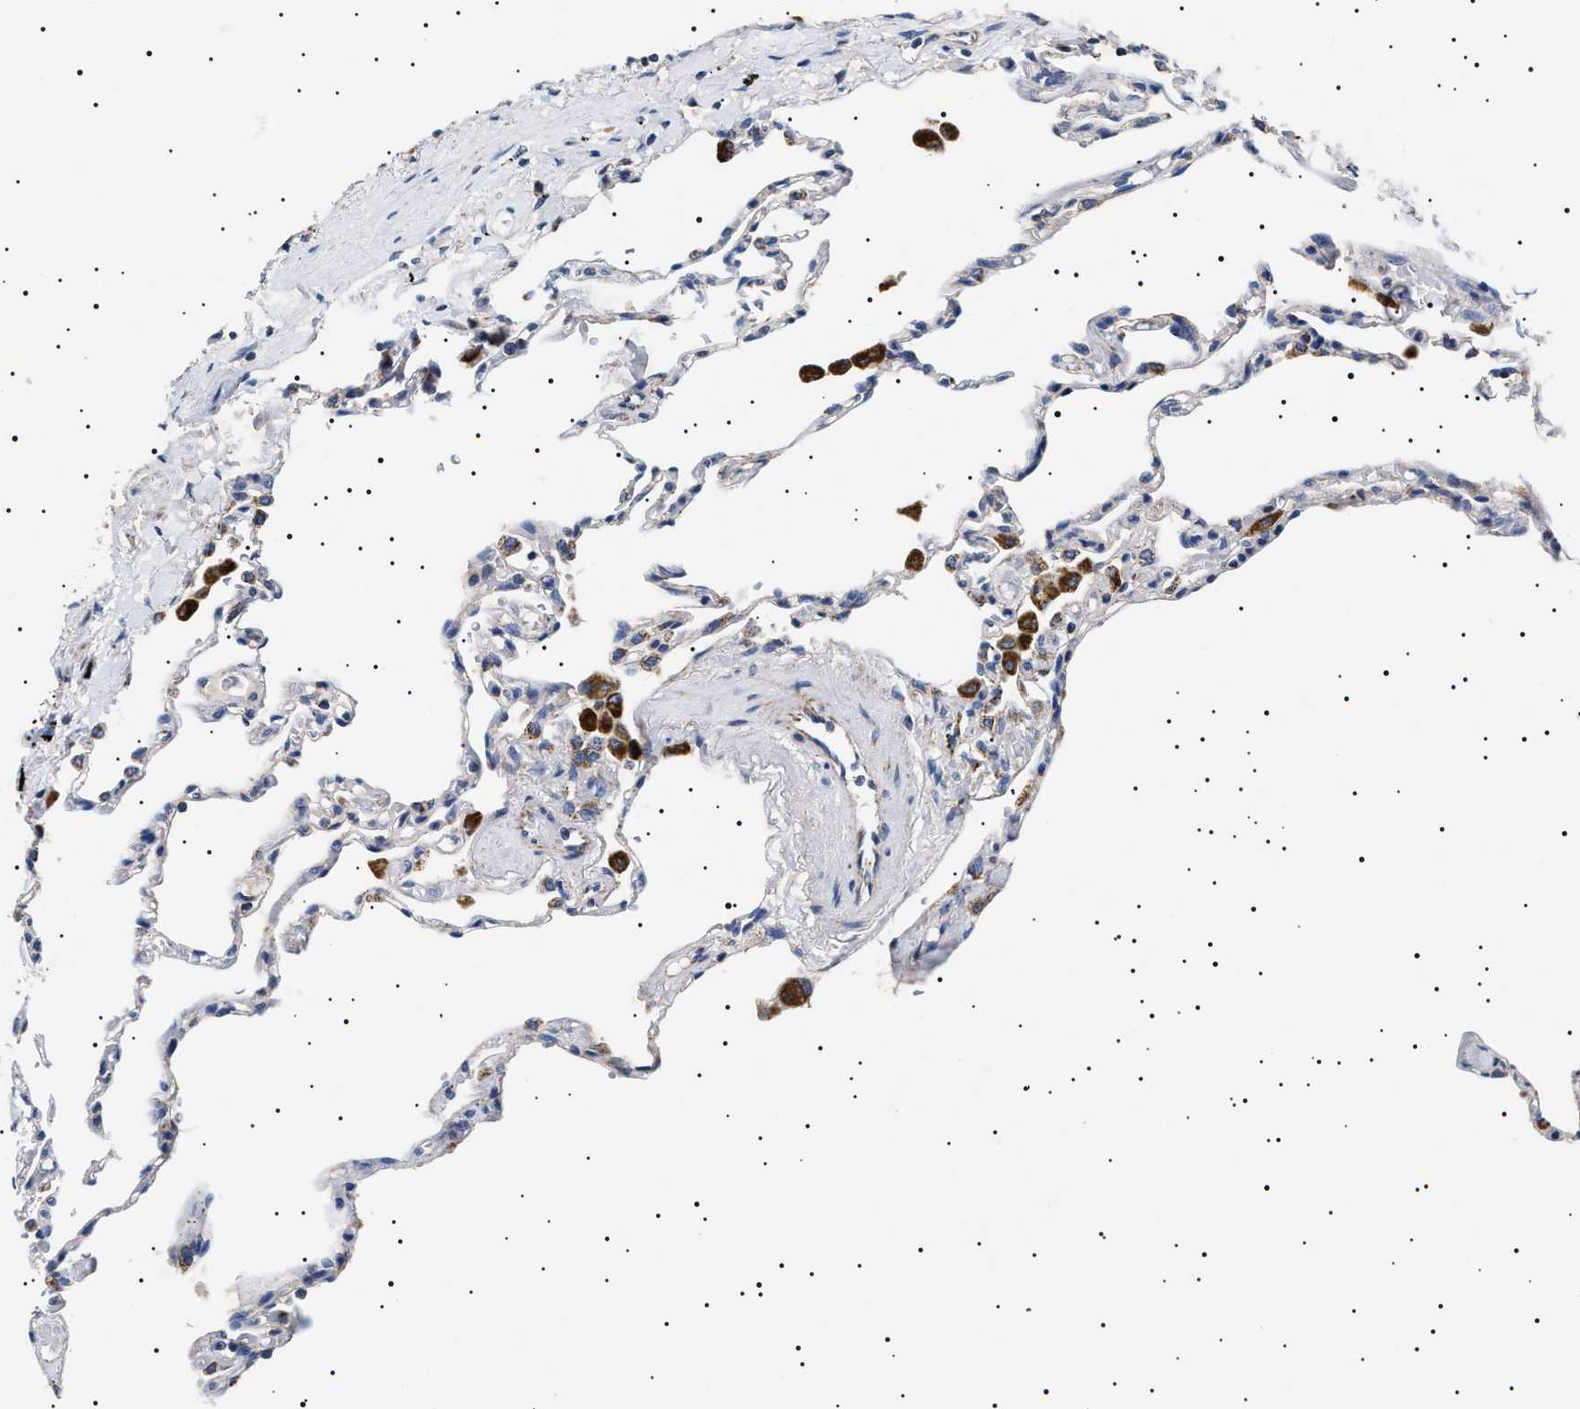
{"staining": {"intensity": "negative", "quantity": "none", "location": "none"}, "tissue": "lung", "cell_type": "Alveolar cells", "image_type": "normal", "snomed": [{"axis": "morphology", "description": "Normal tissue, NOS"}, {"axis": "topography", "description": "Lung"}], "caption": "This is an immunohistochemistry image of unremarkable lung. There is no staining in alveolar cells.", "gene": "CHRDL2", "patient": {"sex": "male", "age": 59}}